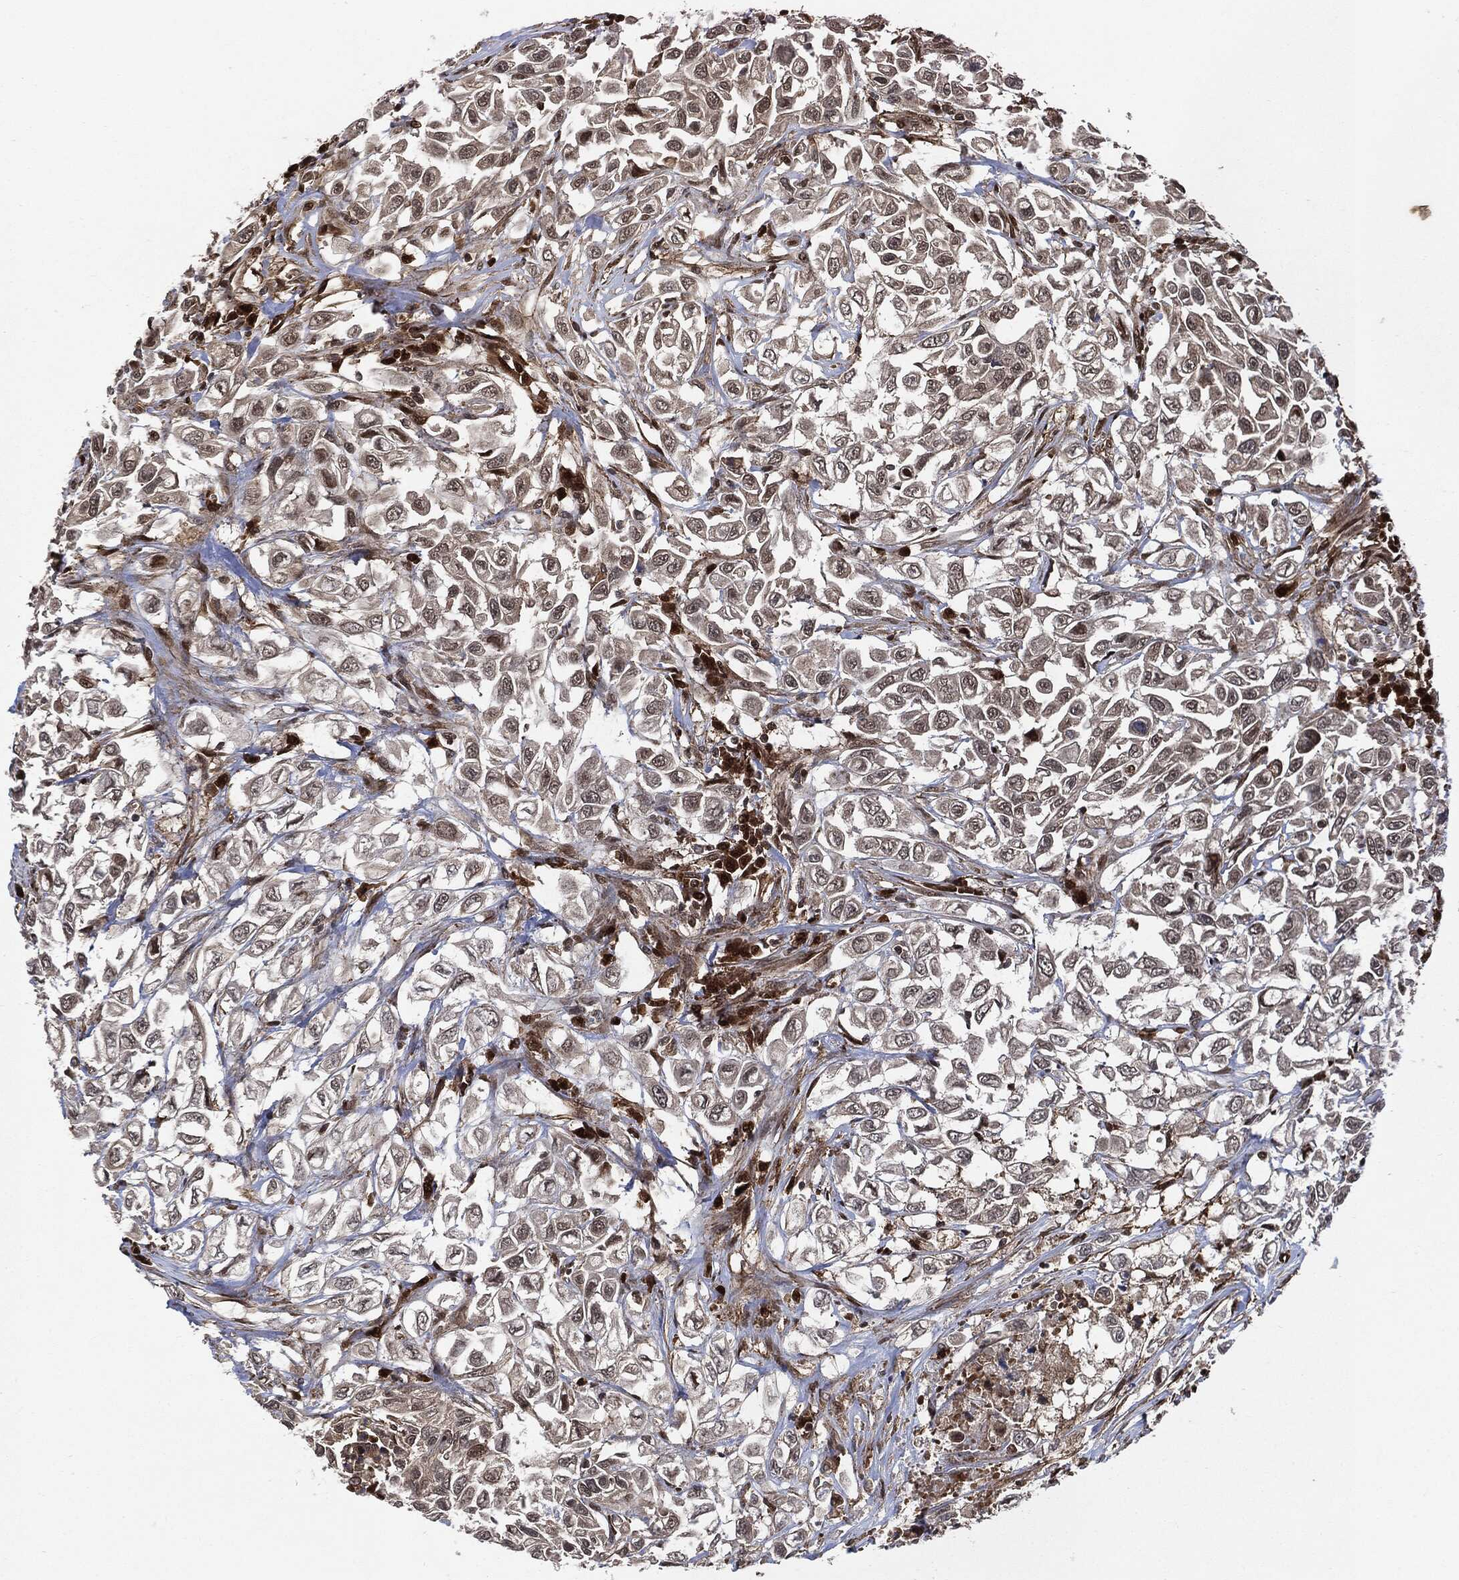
{"staining": {"intensity": "moderate", "quantity": "<25%", "location": "nuclear"}, "tissue": "urothelial cancer", "cell_type": "Tumor cells", "image_type": "cancer", "snomed": [{"axis": "morphology", "description": "Urothelial carcinoma, High grade"}, {"axis": "topography", "description": "Urinary bladder"}], "caption": "Immunohistochemistry image of neoplastic tissue: high-grade urothelial carcinoma stained using IHC demonstrates low levels of moderate protein expression localized specifically in the nuclear of tumor cells, appearing as a nuclear brown color.", "gene": "CUTA", "patient": {"sex": "female", "age": 56}}